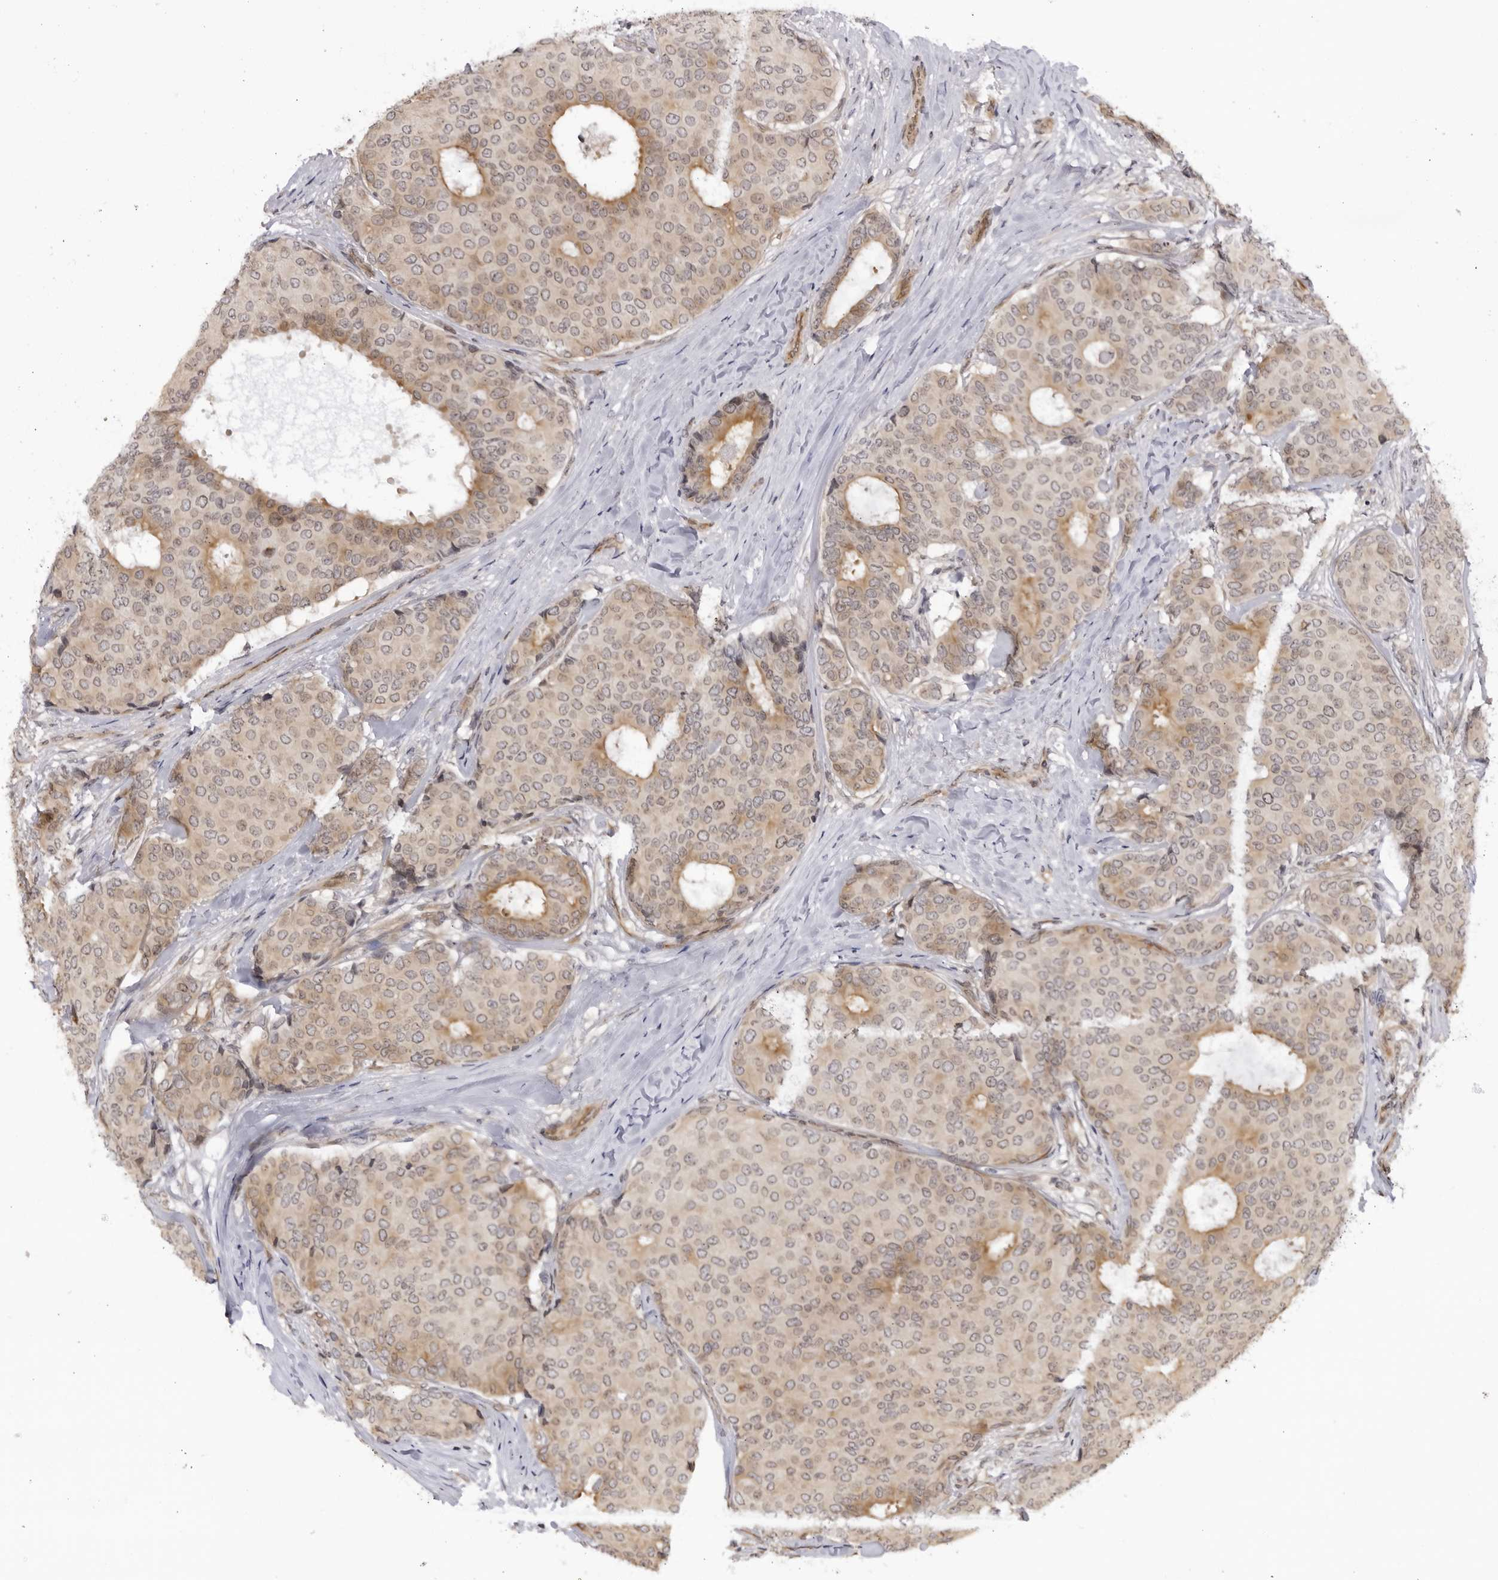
{"staining": {"intensity": "moderate", "quantity": ">75%", "location": "cytoplasmic/membranous"}, "tissue": "breast cancer", "cell_type": "Tumor cells", "image_type": "cancer", "snomed": [{"axis": "morphology", "description": "Duct carcinoma"}, {"axis": "topography", "description": "Breast"}], "caption": "DAB (3,3'-diaminobenzidine) immunohistochemical staining of human breast cancer (invasive ductal carcinoma) shows moderate cytoplasmic/membranous protein expression in about >75% of tumor cells.", "gene": "CNBD1", "patient": {"sex": "female", "age": 75}}